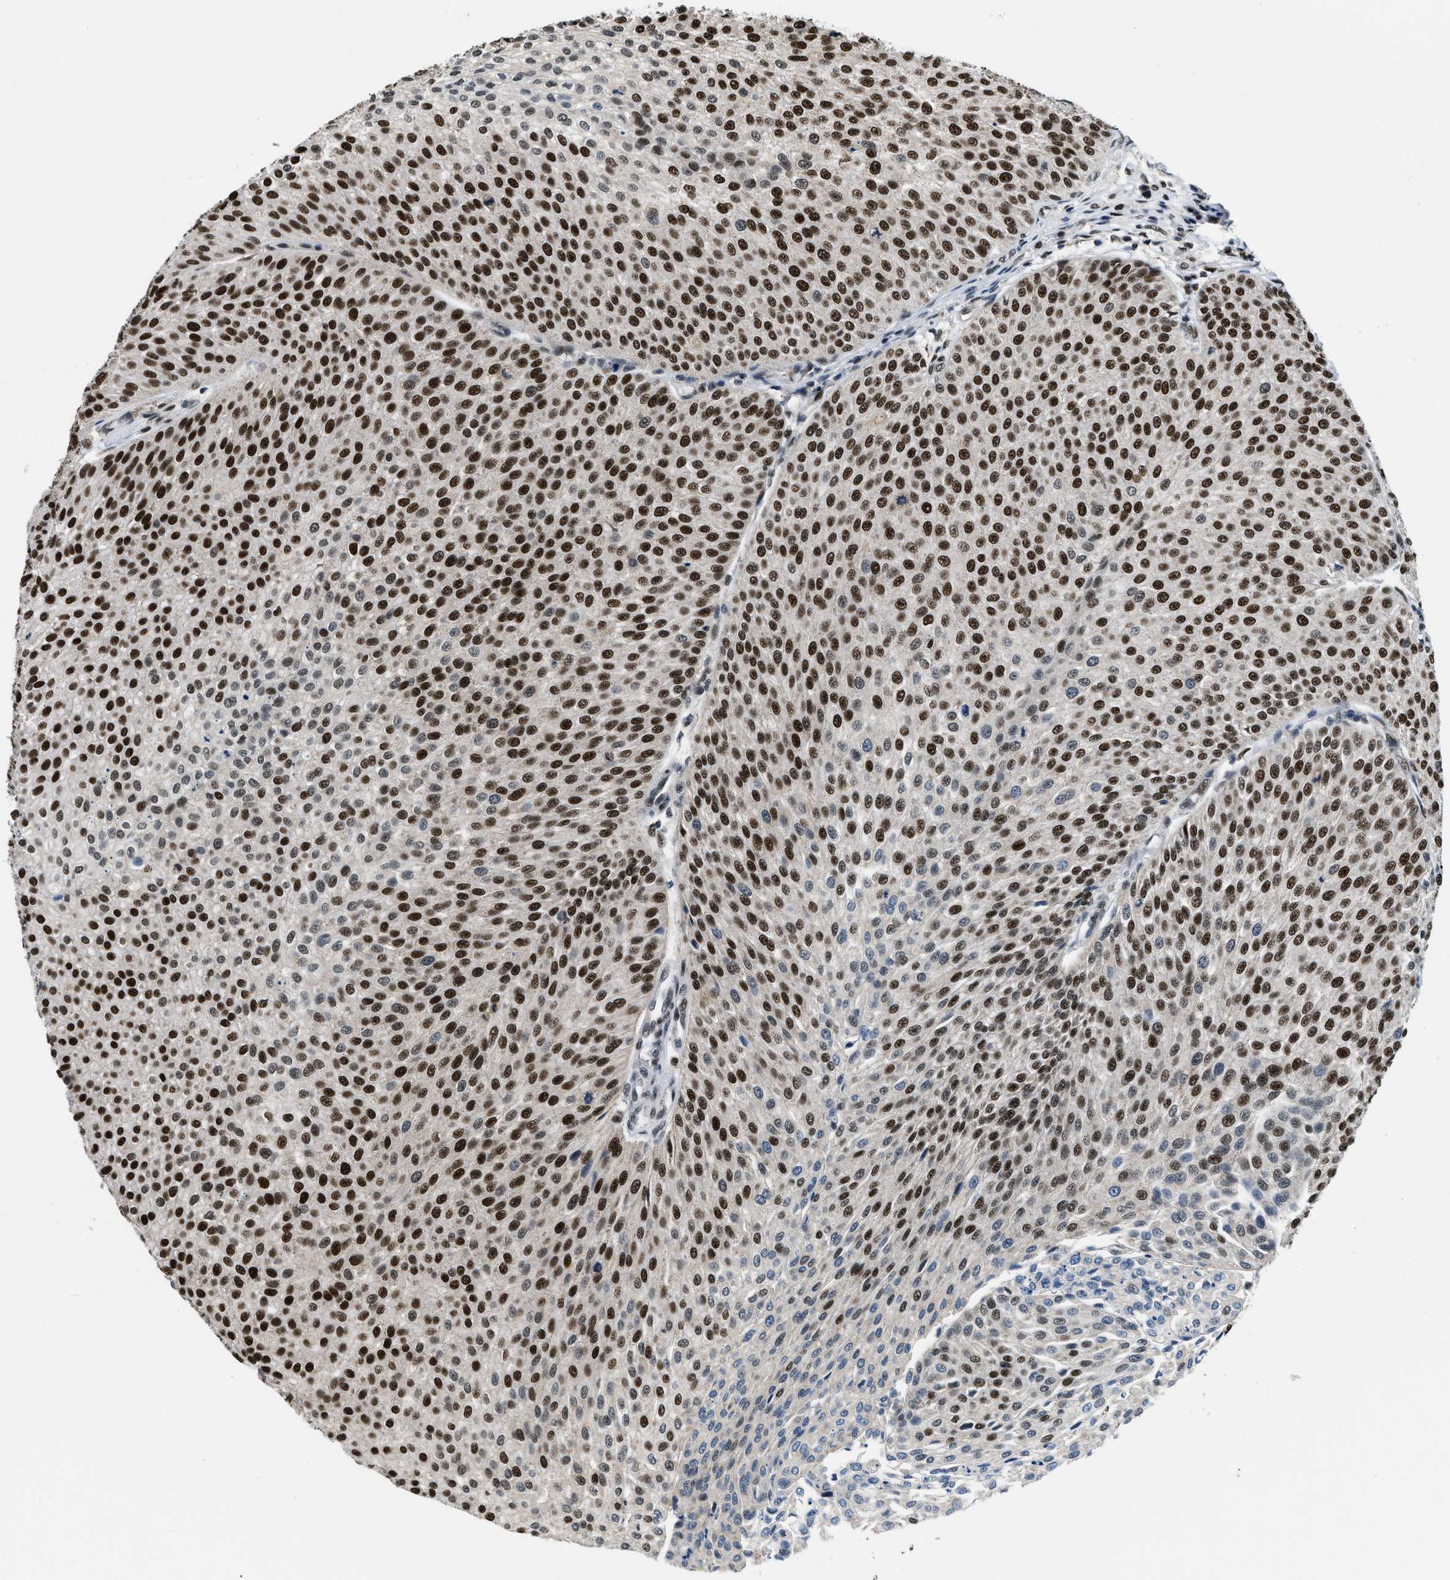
{"staining": {"intensity": "strong", "quantity": ">75%", "location": "nuclear"}, "tissue": "urothelial cancer", "cell_type": "Tumor cells", "image_type": "cancer", "snomed": [{"axis": "morphology", "description": "Urothelial carcinoma, Low grade"}, {"axis": "topography", "description": "Smooth muscle"}, {"axis": "topography", "description": "Urinary bladder"}], "caption": "Immunohistochemistry of human urothelial cancer reveals high levels of strong nuclear positivity in about >75% of tumor cells.", "gene": "KDM3B", "patient": {"sex": "male", "age": 60}}